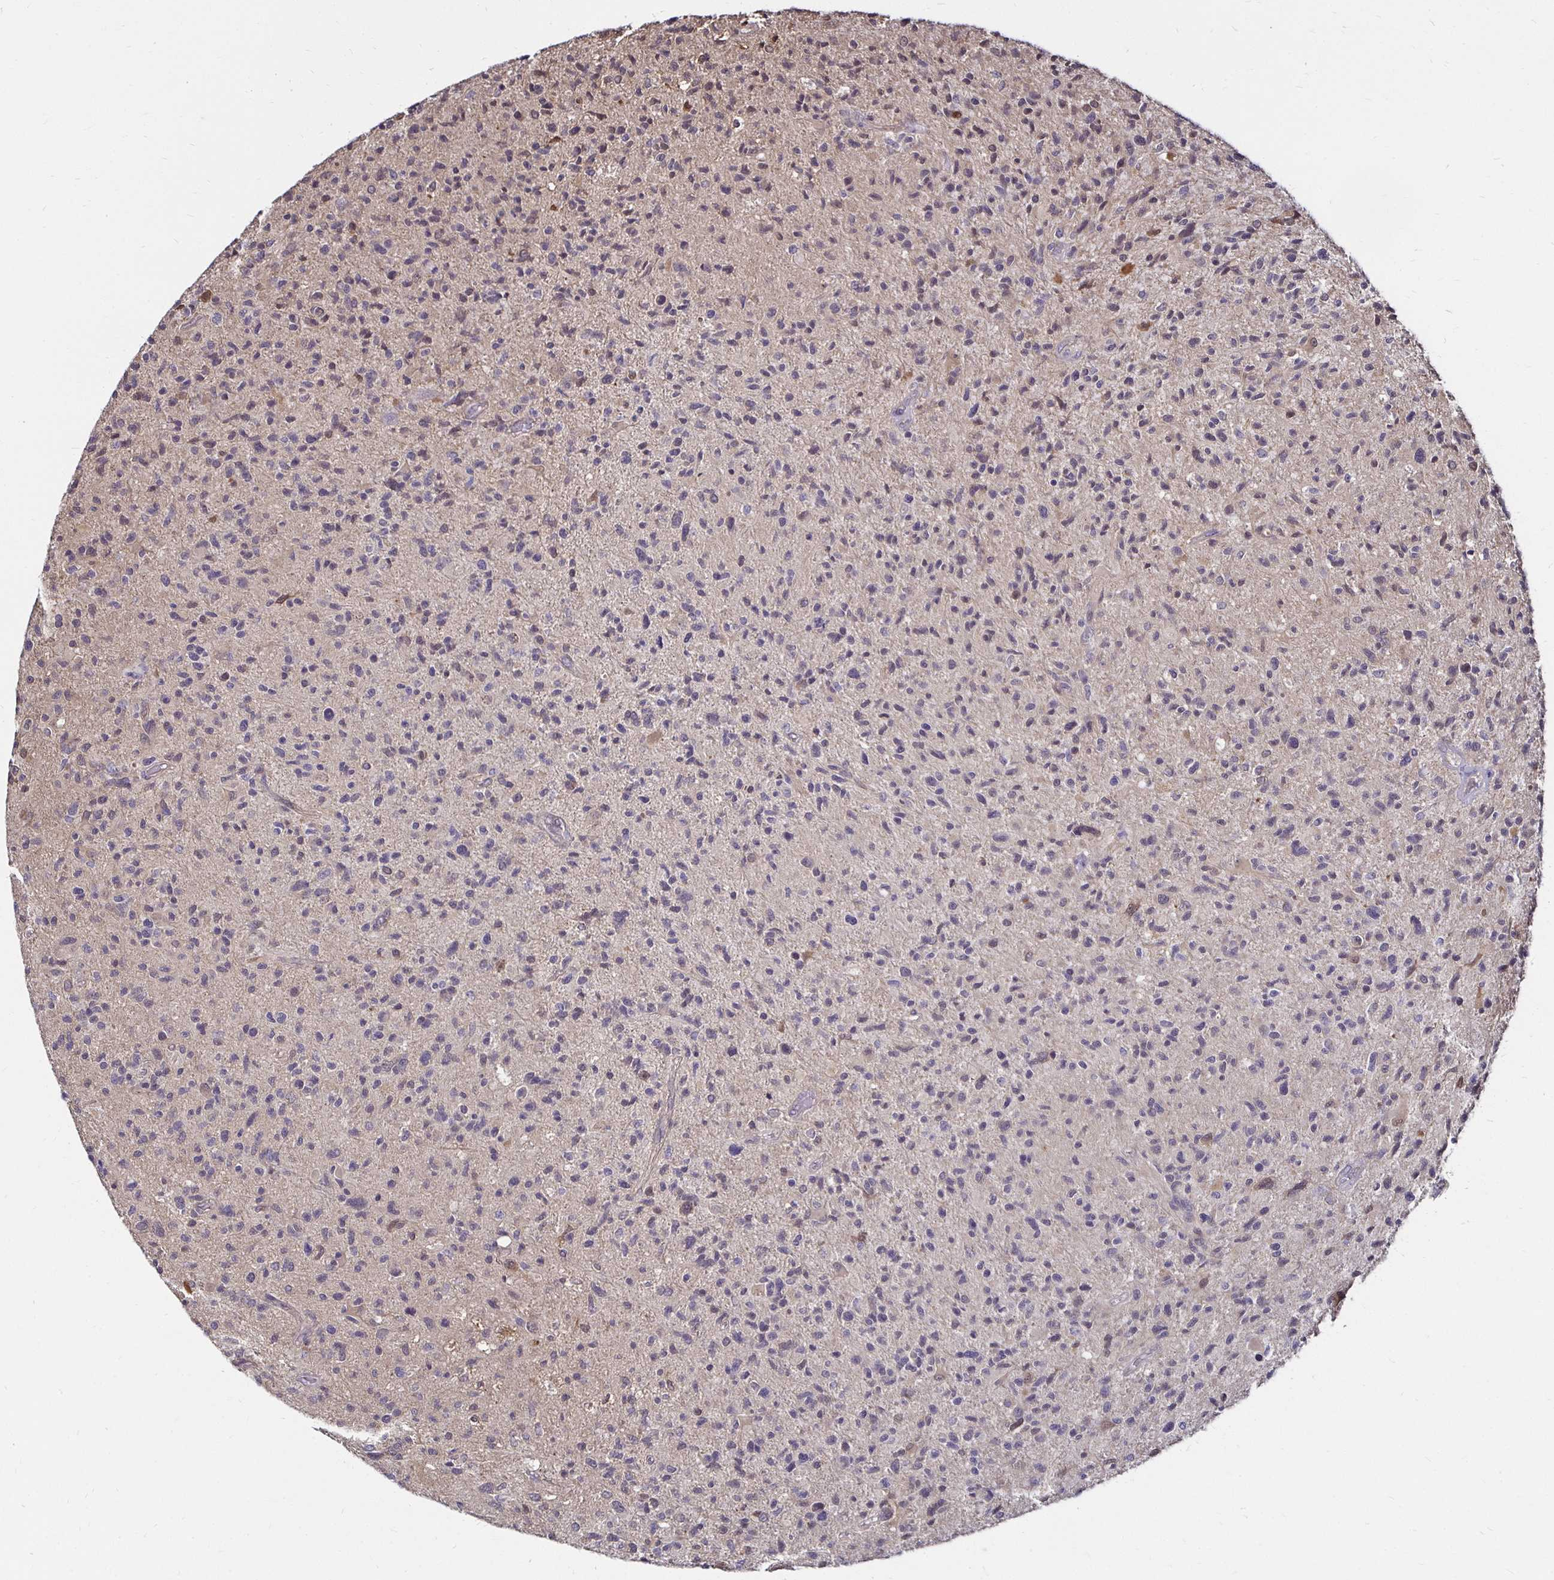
{"staining": {"intensity": "negative", "quantity": "none", "location": "none"}, "tissue": "glioma", "cell_type": "Tumor cells", "image_type": "cancer", "snomed": [{"axis": "morphology", "description": "Glioma, malignant, High grade"}, {"axis": "topography", "description": "Brain"}], "caption": "A photomicrograph of human malignant glioma (high-grade) is negative for staining in tumor cells.", "gene": "TXN", "patient": {"sex": "female", "age": 70}}